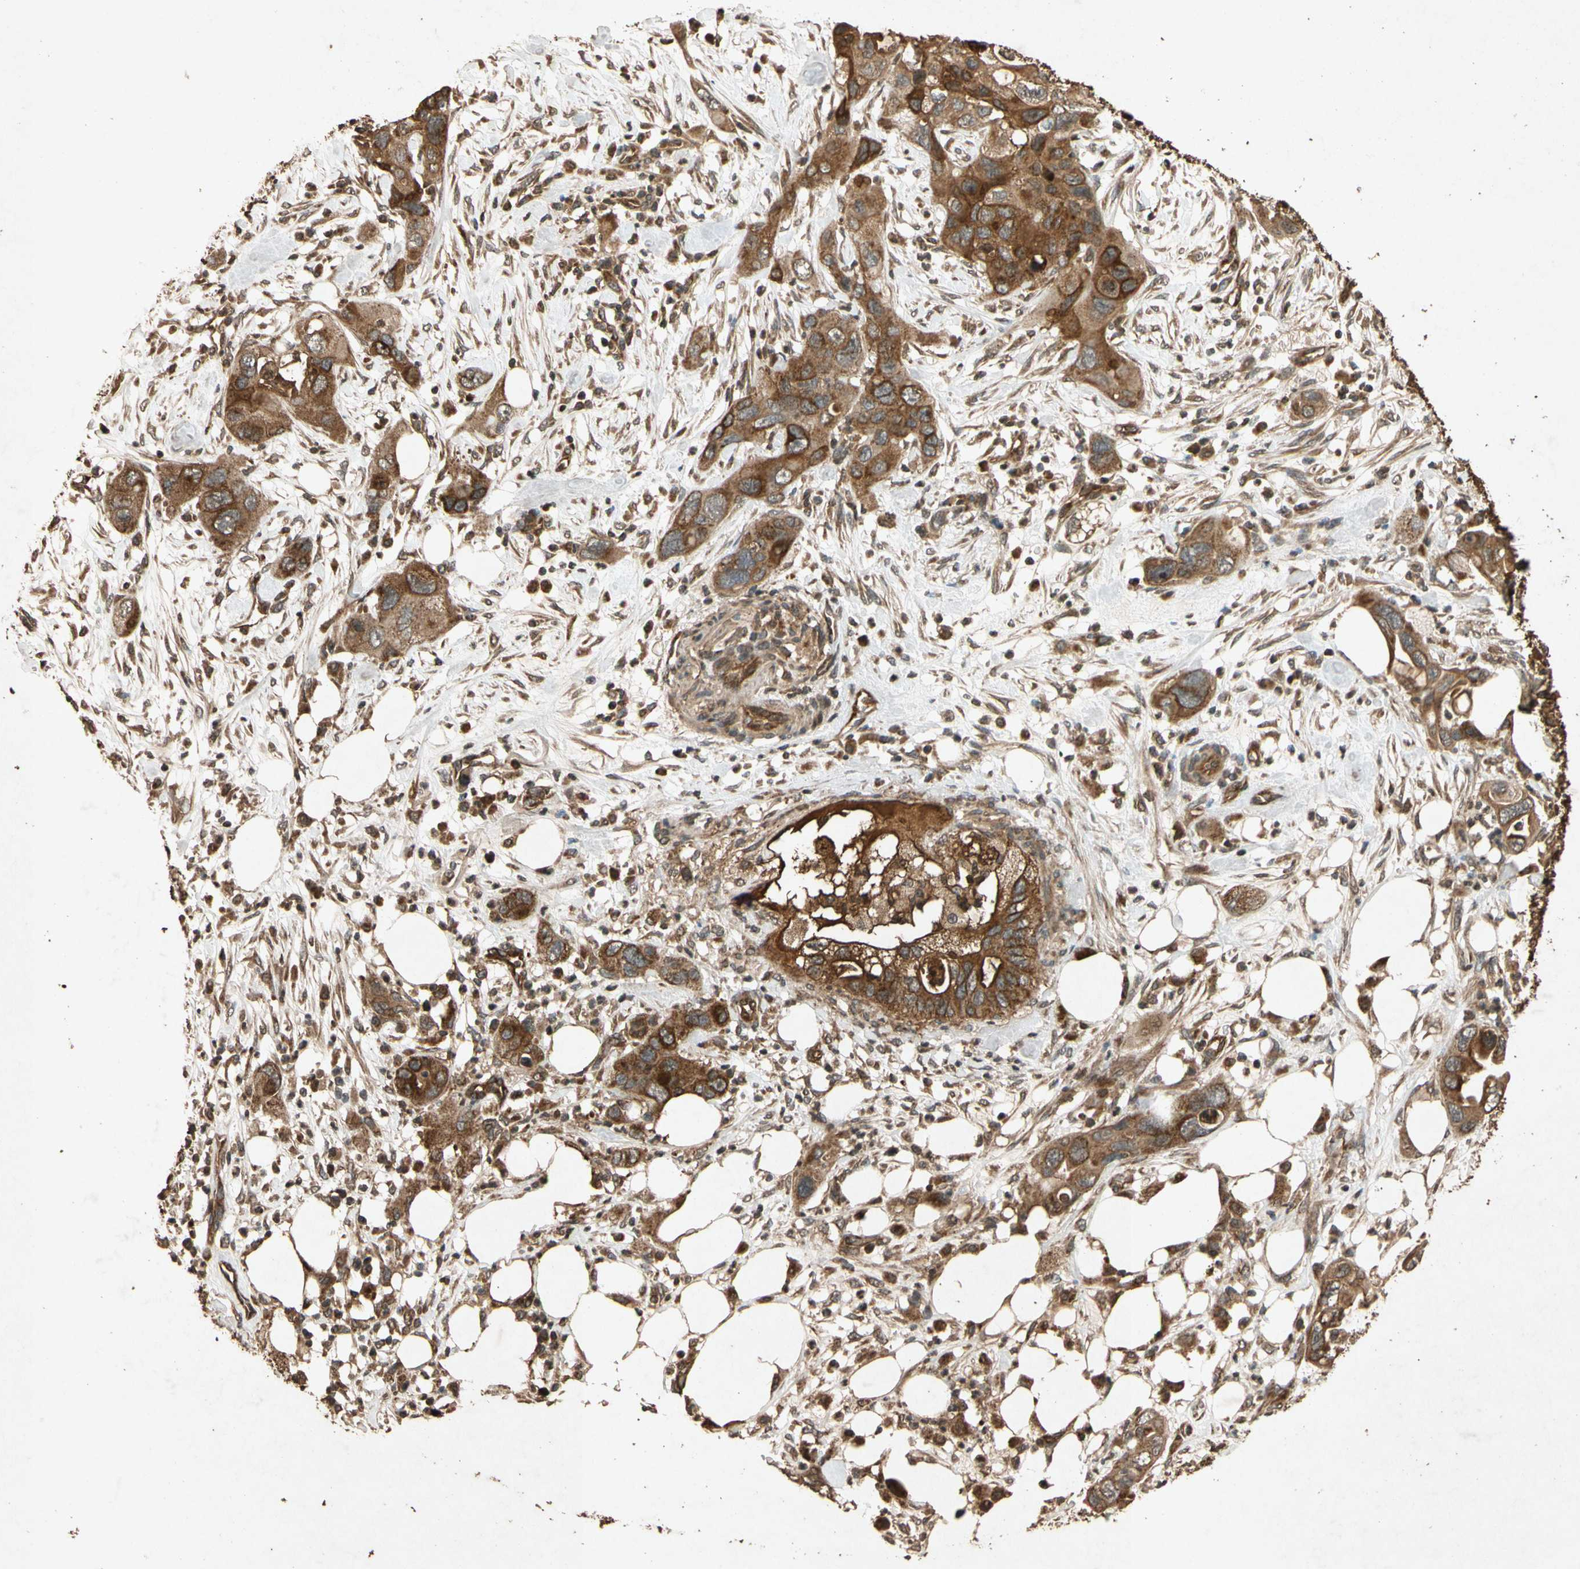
{"staining": {"intensity": "strong", "quantity": ">75%", "location": "cytoplasmic/membranous"}, "tissue": "pancreatic cancer", "cell_type": "Tumor cells", "image_type": "cancer", "snomed": [{"axis": "morphology", "description": "Adenocarcinoma, NOS"}, {"axis": "topography", "description": "Pancreas"}], "caption": "This photomicrograph displays adenocarcinoma (pancreatic) stained with immunohistochemistry to label a protein in brown. The cytoplasmic/membranous of tumor cells show strong positivity for the protein. Nuclei are counter-stained blue.", "gene": "TXN2", "patient": {"sex": "female", "age": 71}}